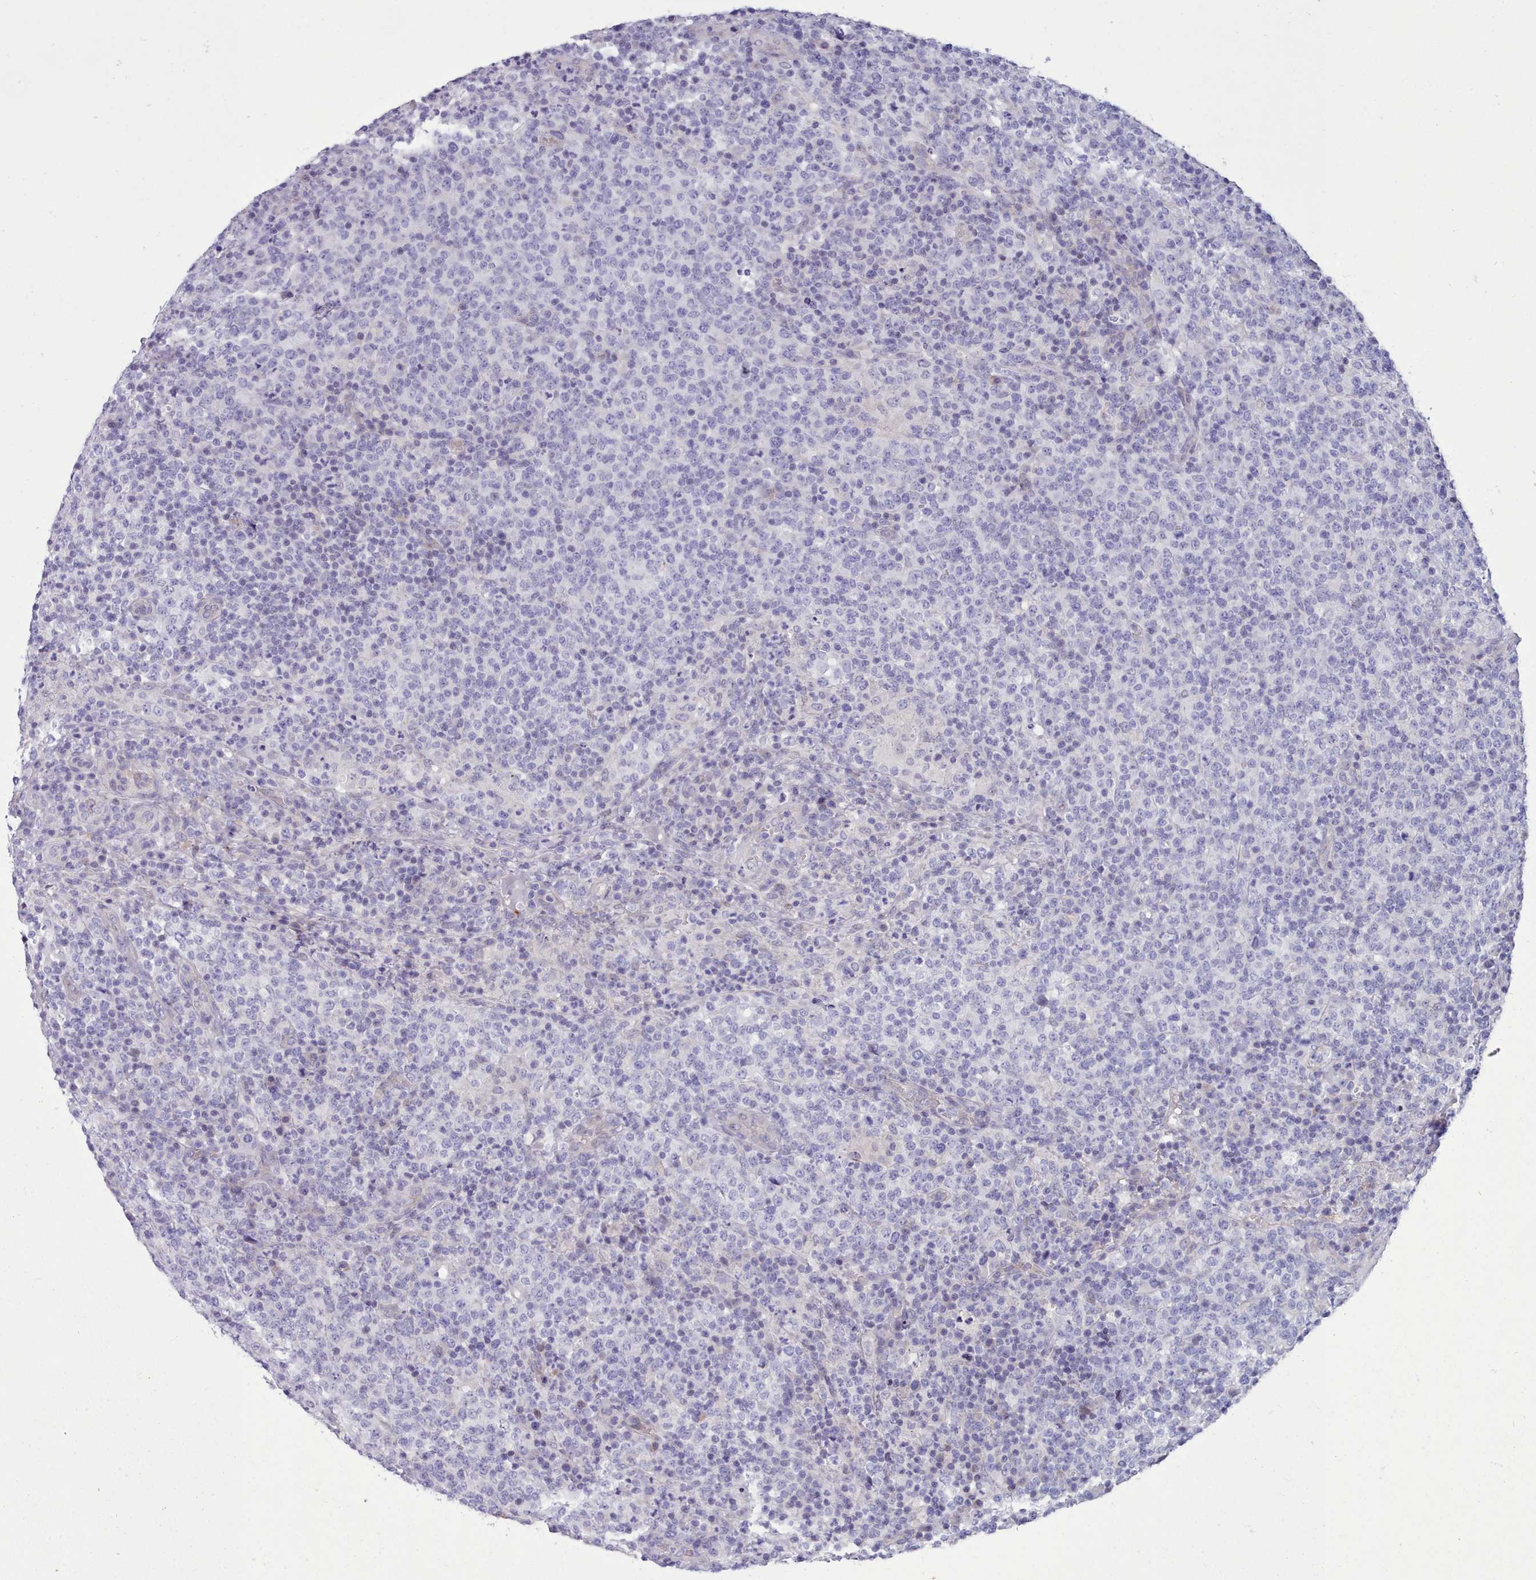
{"staining": {"intensity": "negative", "quantity": "none", "location": "none"}, "tissue": "lymphoma", "cell_type": "Tumor cells", "image_type": "cancer", "snomed": [{"axis": "morphology", "description": "Malignant lymphoma, non-Hodgkin's type, High grade"}, {"axis": "topography", "description": "Lymph node"}], "caption": "The photomicrograph exhibits no significant staining in tumor cells of malignant lymphoma, non-Hodgkin's type (high-grade).", "gene": "TMEM253", "patient": {"sex": "male", "age": 54}}